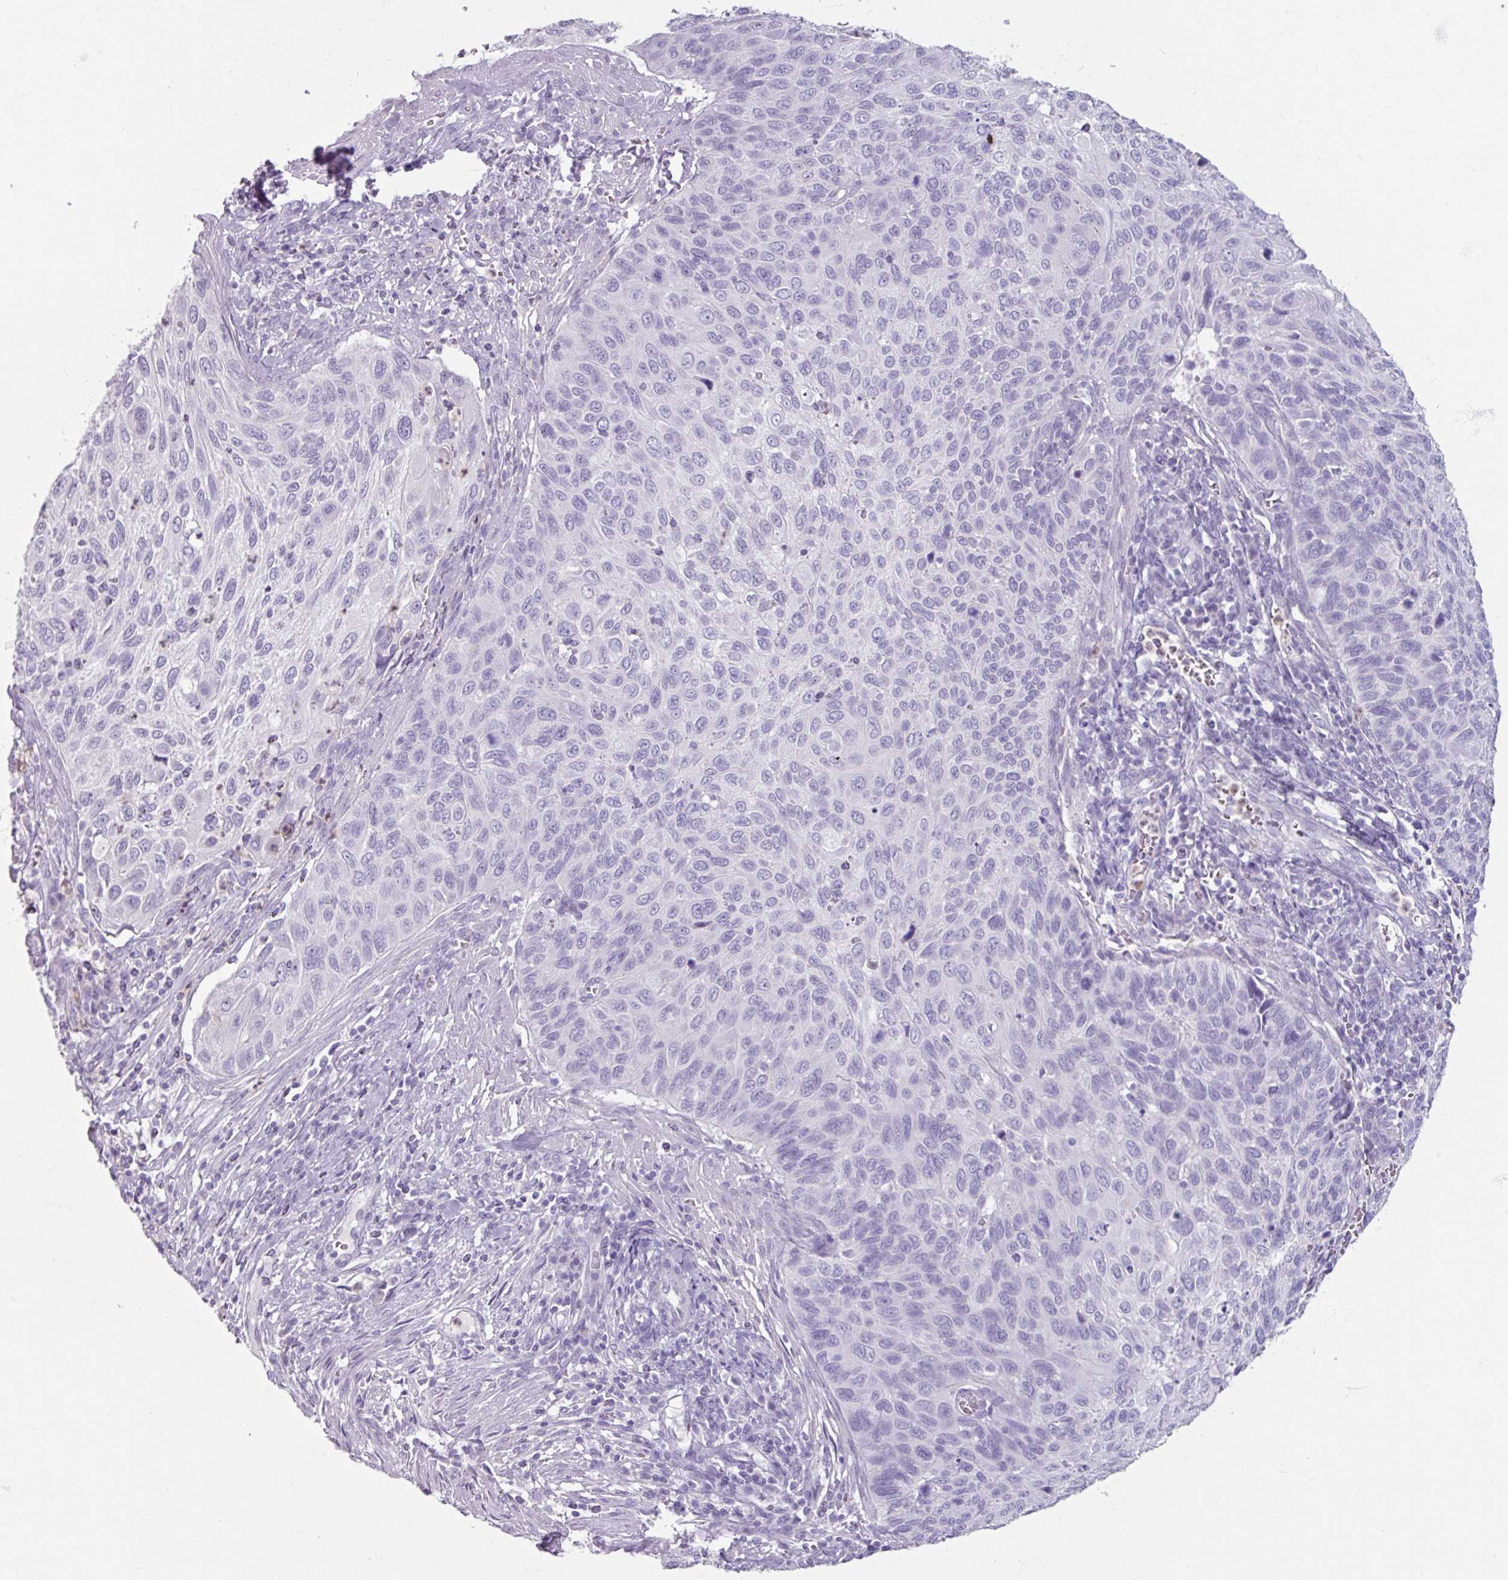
{"staining": {"intensity": "negative", "quantity": "none", "location": "none"}, "tissue": "cervical cancer", "cell_type": "Tumor cells", "image_type": "cancer", "snomed": [{"axis": "morphology", "description": "Squamous cell carcinoma, NOS"}, {"axis": "topography", "description": "Cervix"}], "caption": "Immunohistochemistry photomicrograph of neoplastic tissue: human cervical squamous cell carcinoma stained with DAB (3,3'-diaminobenzidine) demonstrates no significant protein staining in tumor cells.", "gene": "ARG1", "patient": {"sex": "female", "age": 70}}